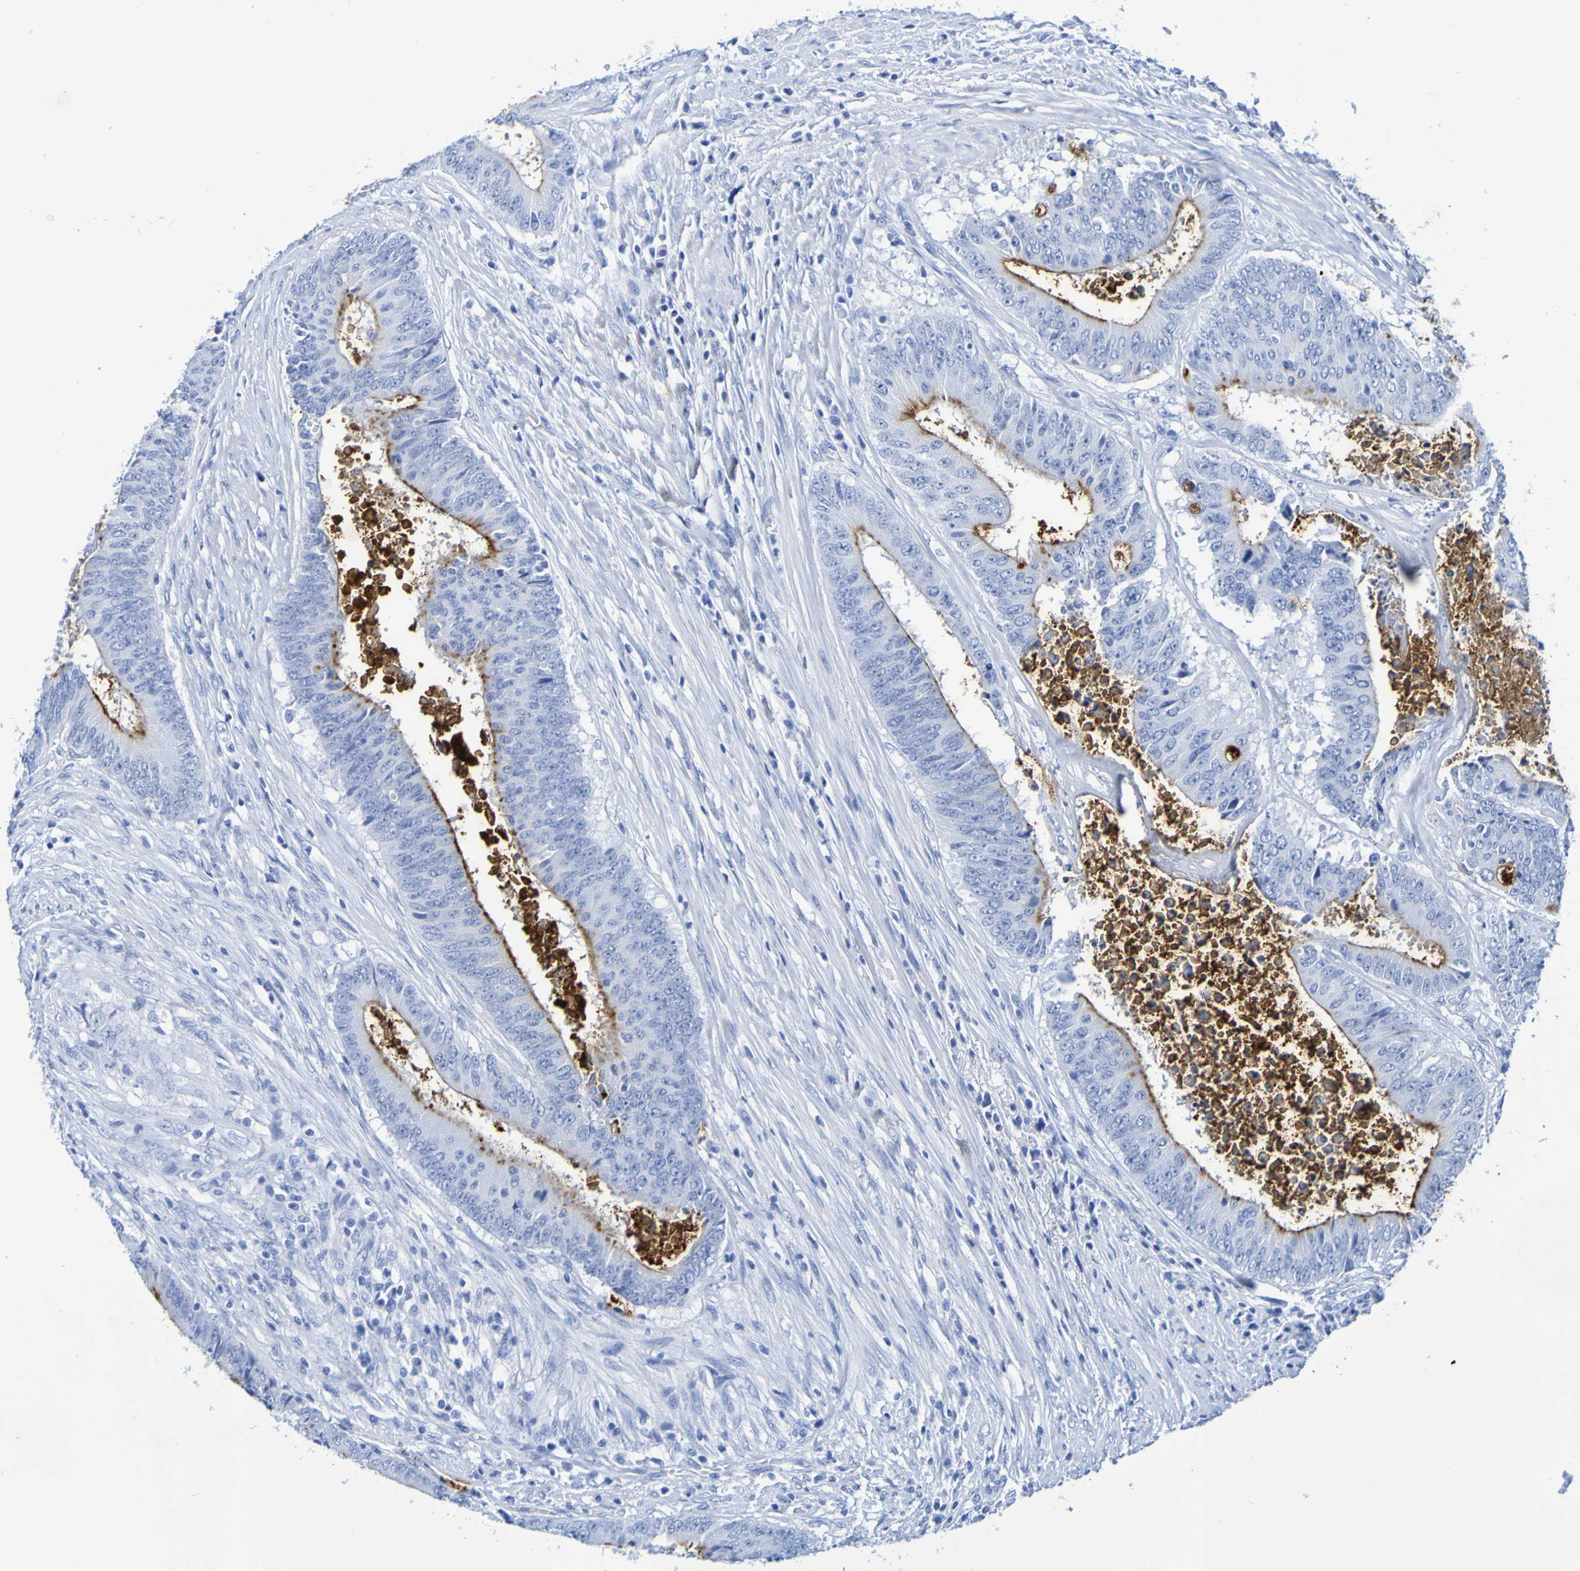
{"staining": {"intensity": "moderate", "quantity": "25%-75%", "location": "cytoplasmic/membranous"}, "tissue": "colorectal cancer", "cell_type": "Tumor cells", "image_type": "cancer", "snomed": [{"axis": "morphology", "description": "Adenocarcinoma, NOS"}, {"axis": "topography", "description": "Rectum"}], "caption": "Protein analysis of colorectal cancer (adenocarcinoma) tissue exhibits moderate cytoplasmic/membranous expression in about 25%-75% of tumor cells.", "gene": "DPEP1", "patient": {"sex": "male", "age": 72}}